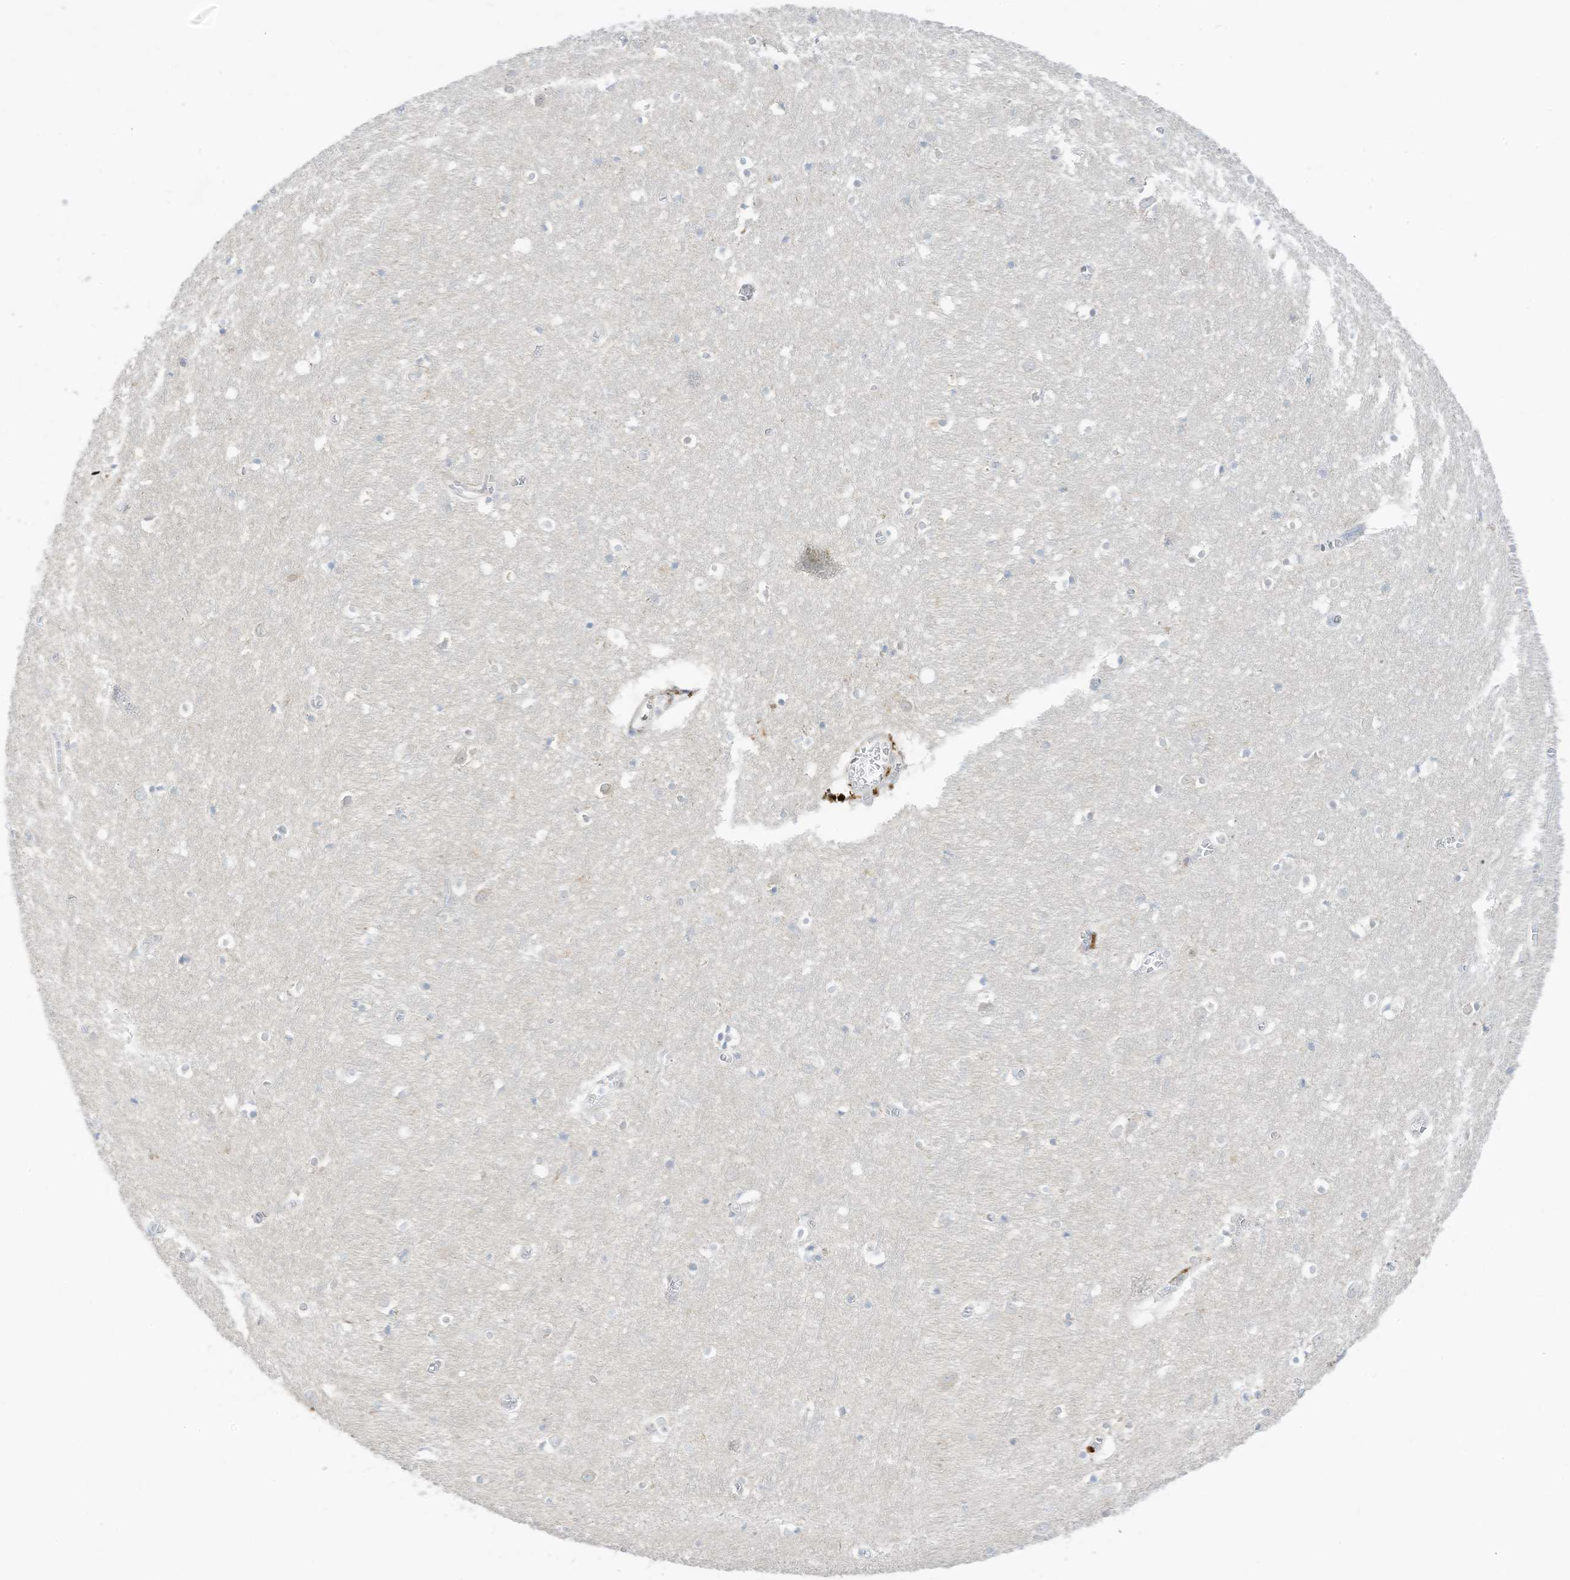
{"staining": {"intensity": "negative", "quantity": "none", "location": "none"}, "tissue": "cerebral cortex", "cell_type": "Endothelial cells", "image_type": "normal", "snomed": [{"axis": "morphology", "description": "Normal tissue, NOS"}, {"axis": "topography", "description": "Cerebral cortex"}], "caption": "Human cerebral cortex stained for a protein using immunohistochemistry demonstrates no staining in endothelial cells.", "gene": "ASPRV1", "patient": {"sex": "female", "age": 64}}